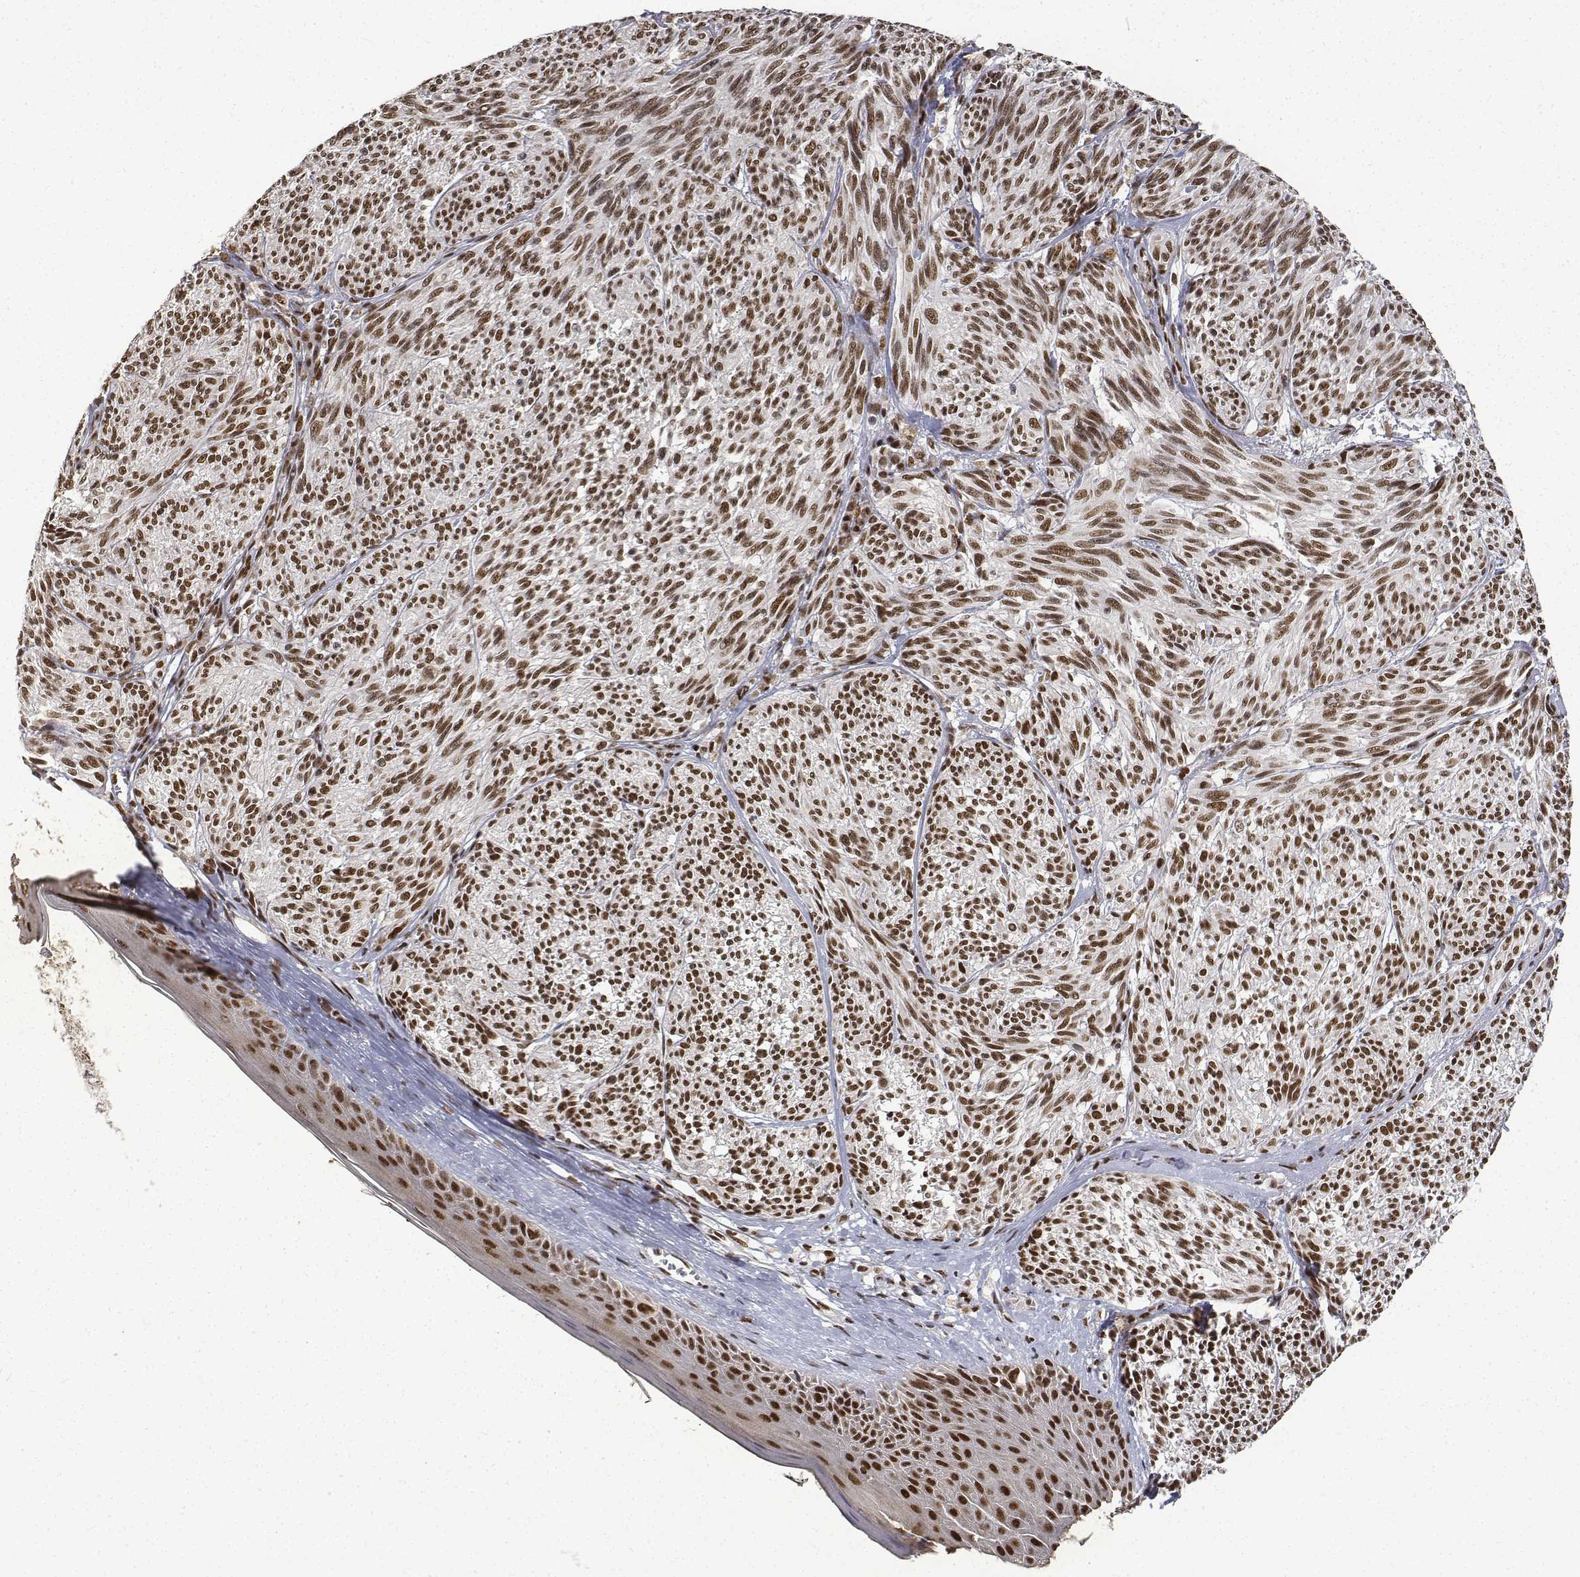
{"staining": {"intensity": "strong", "quantity": ">75%", "location": "nuclear"}, "tissue": "melanoma", "cell_type": "Tumor cells", "image_type": "cancer", "snomed": [{"axis": "morphology", "description": "Malignant melanoma, NOS"}, {"axis": "topography", "description": "Skin"}], "caption": "Malignant melanoma stained with a brown dye exhibits strong nuclear positive positivity in approximately >75% of tumor cells.", "gene": "ATRX", "patient": {"sex": "male", "age": 79}}